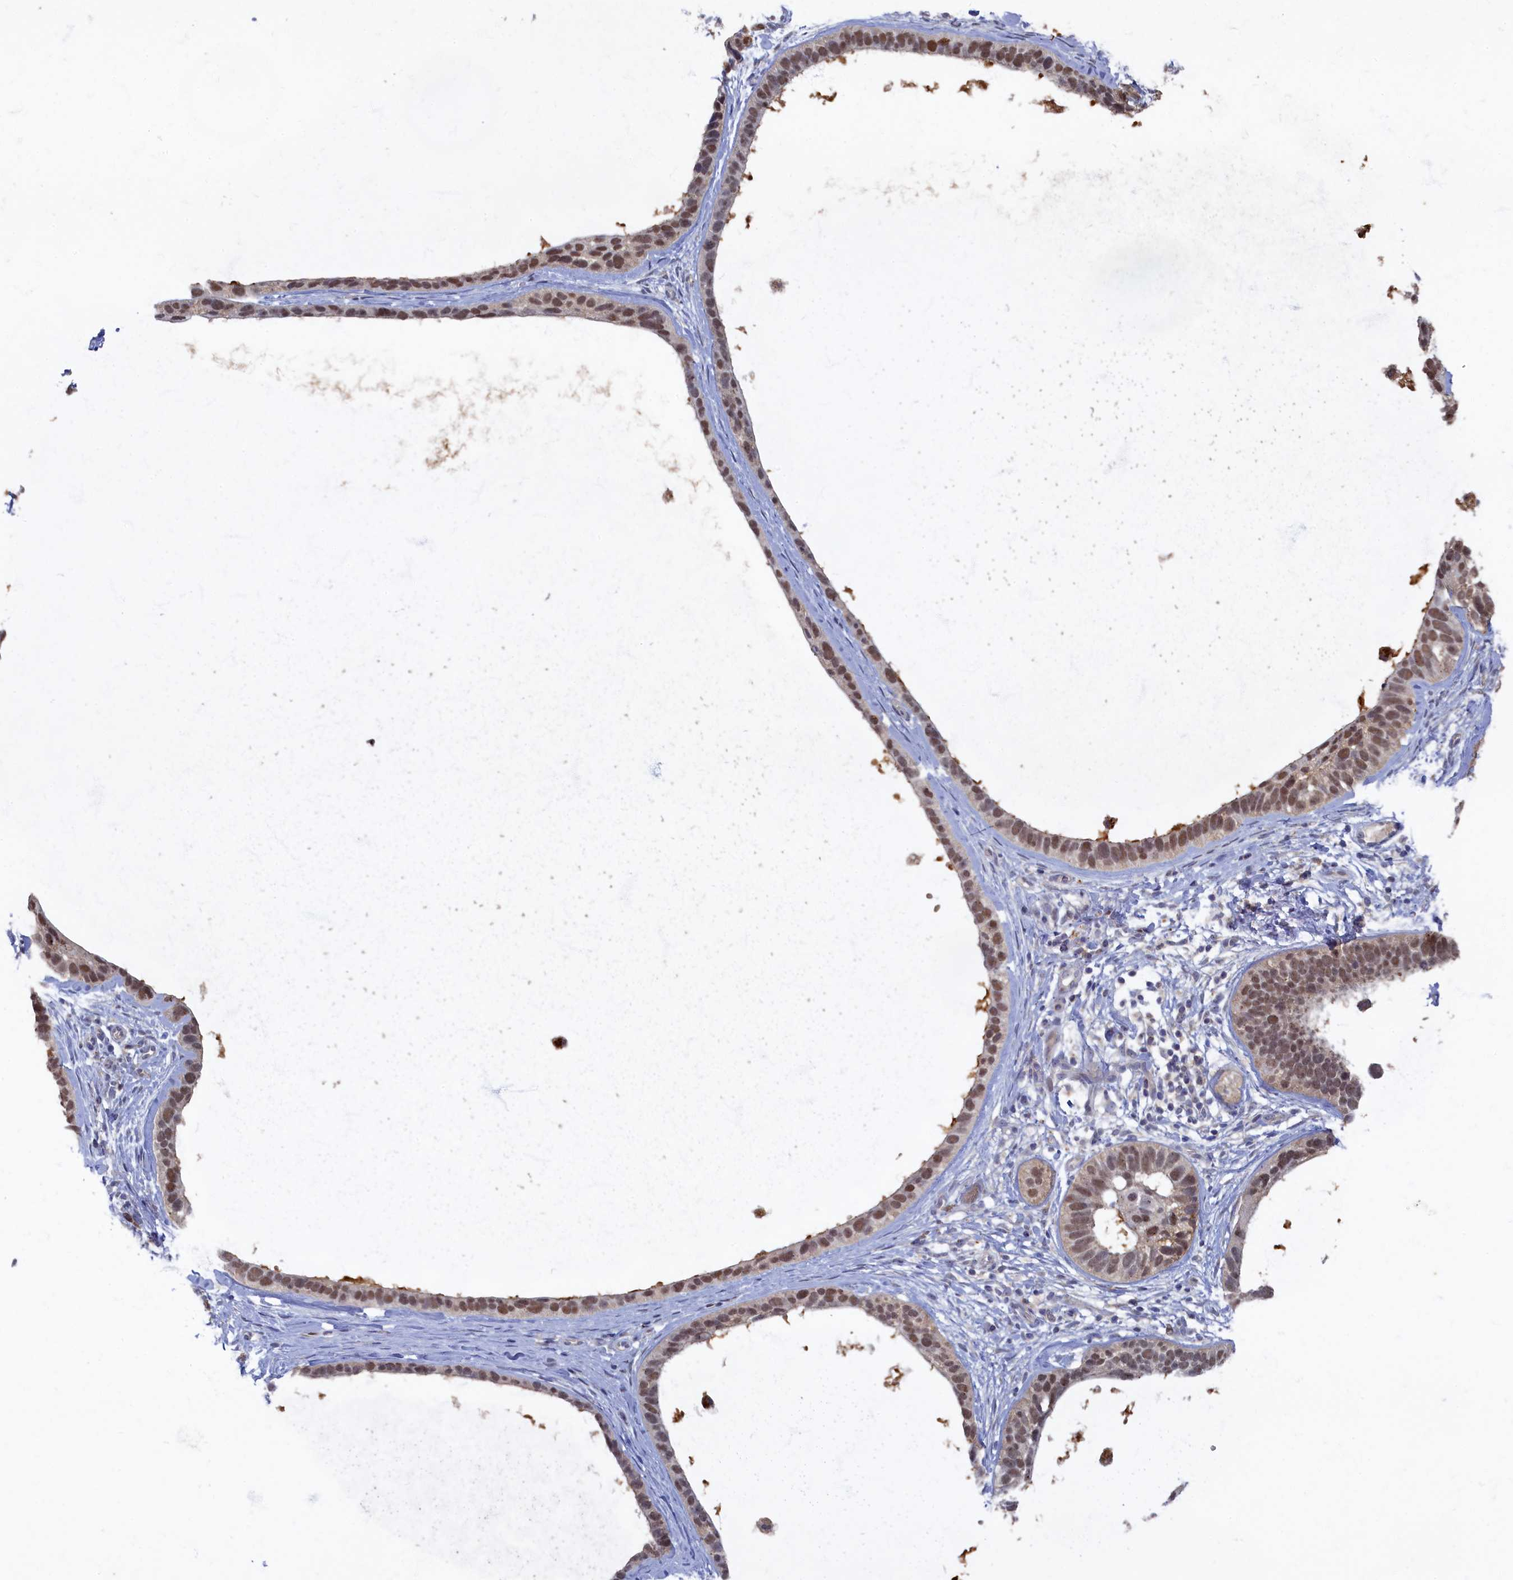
{"staining": {"intensity": "moderate", "quantity": "25%-75%", "location": "nuclear"}, "tissue": "skin cancer", "cell_type": "Tumor cells", "image_type": "cancer", "snomed": [{"axis": "morphology", "description": "Basal cell carcinoma"}, {"axis": "topography", "description": "Skin"}], "caption": "A micrograph showing moderate nuclear positivity in approximately 25%-75% of tumor cells in skin cancer (basal cell carcinoma), as visualized by brown immunohistochemical staining.", "gene": "HUNK", "patient": {"sex": "male", "age": 62}}